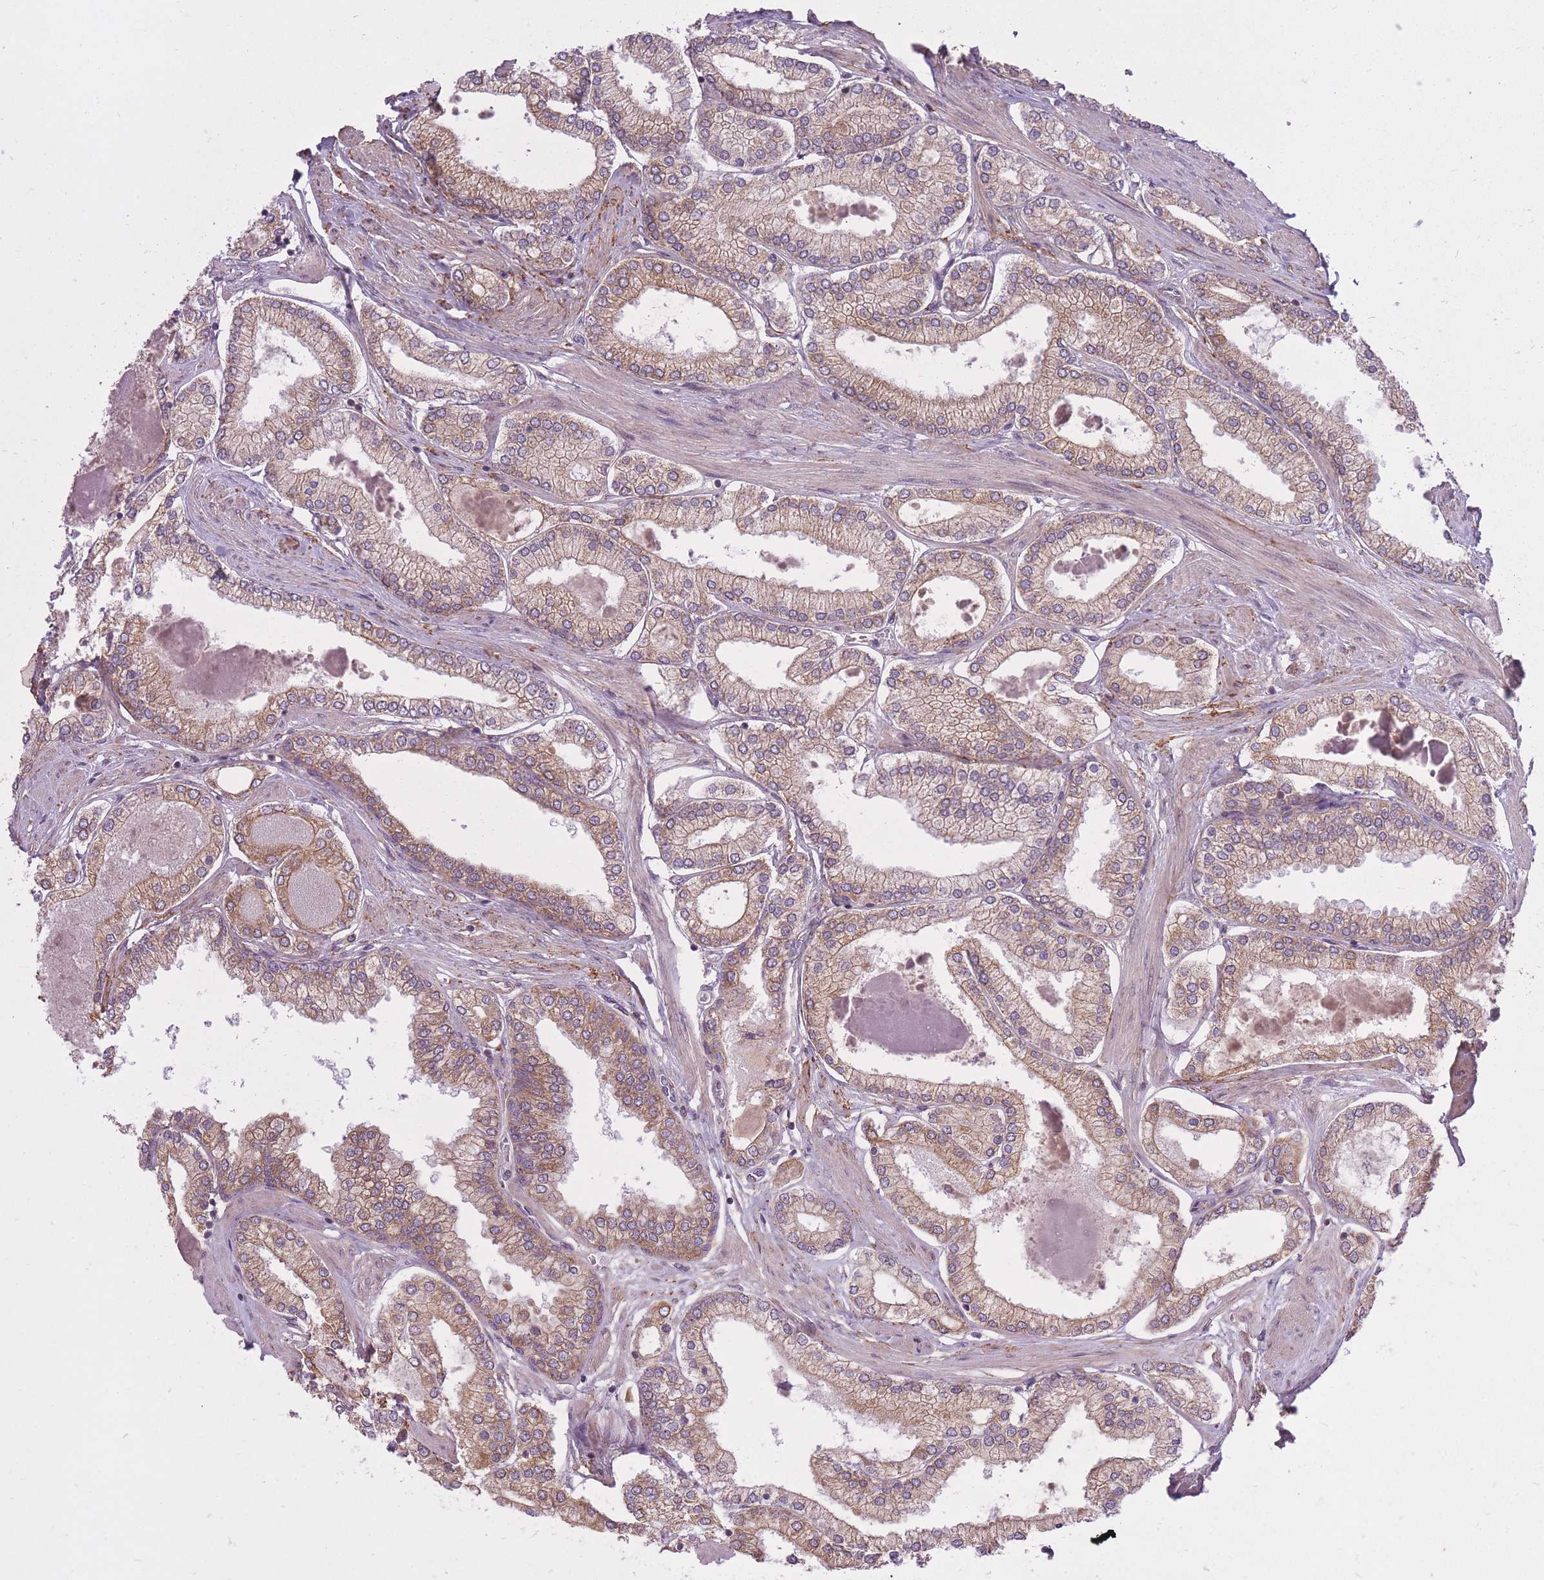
{"staining": {"intensity": "moderate", "quantity": ">75%", "location": "cytoplasmic/membranous"}, "tissue": "prostate cancer", "cell_type": "Tumor cells", "image_type": "cancer", "snomed": [{"axis": "morphology", "description": "Adenocarcinoma, Low grade"}, {"axis": "topography", "description": "Prostate"}], "caption": "Human prostate cancer stained with a brown dye shows moderate cytoplasmic/membranous positive staining in about >75% of tumor cells.", "gene": "ZNF391", "patient": {"sex": "male", "age": 42}}